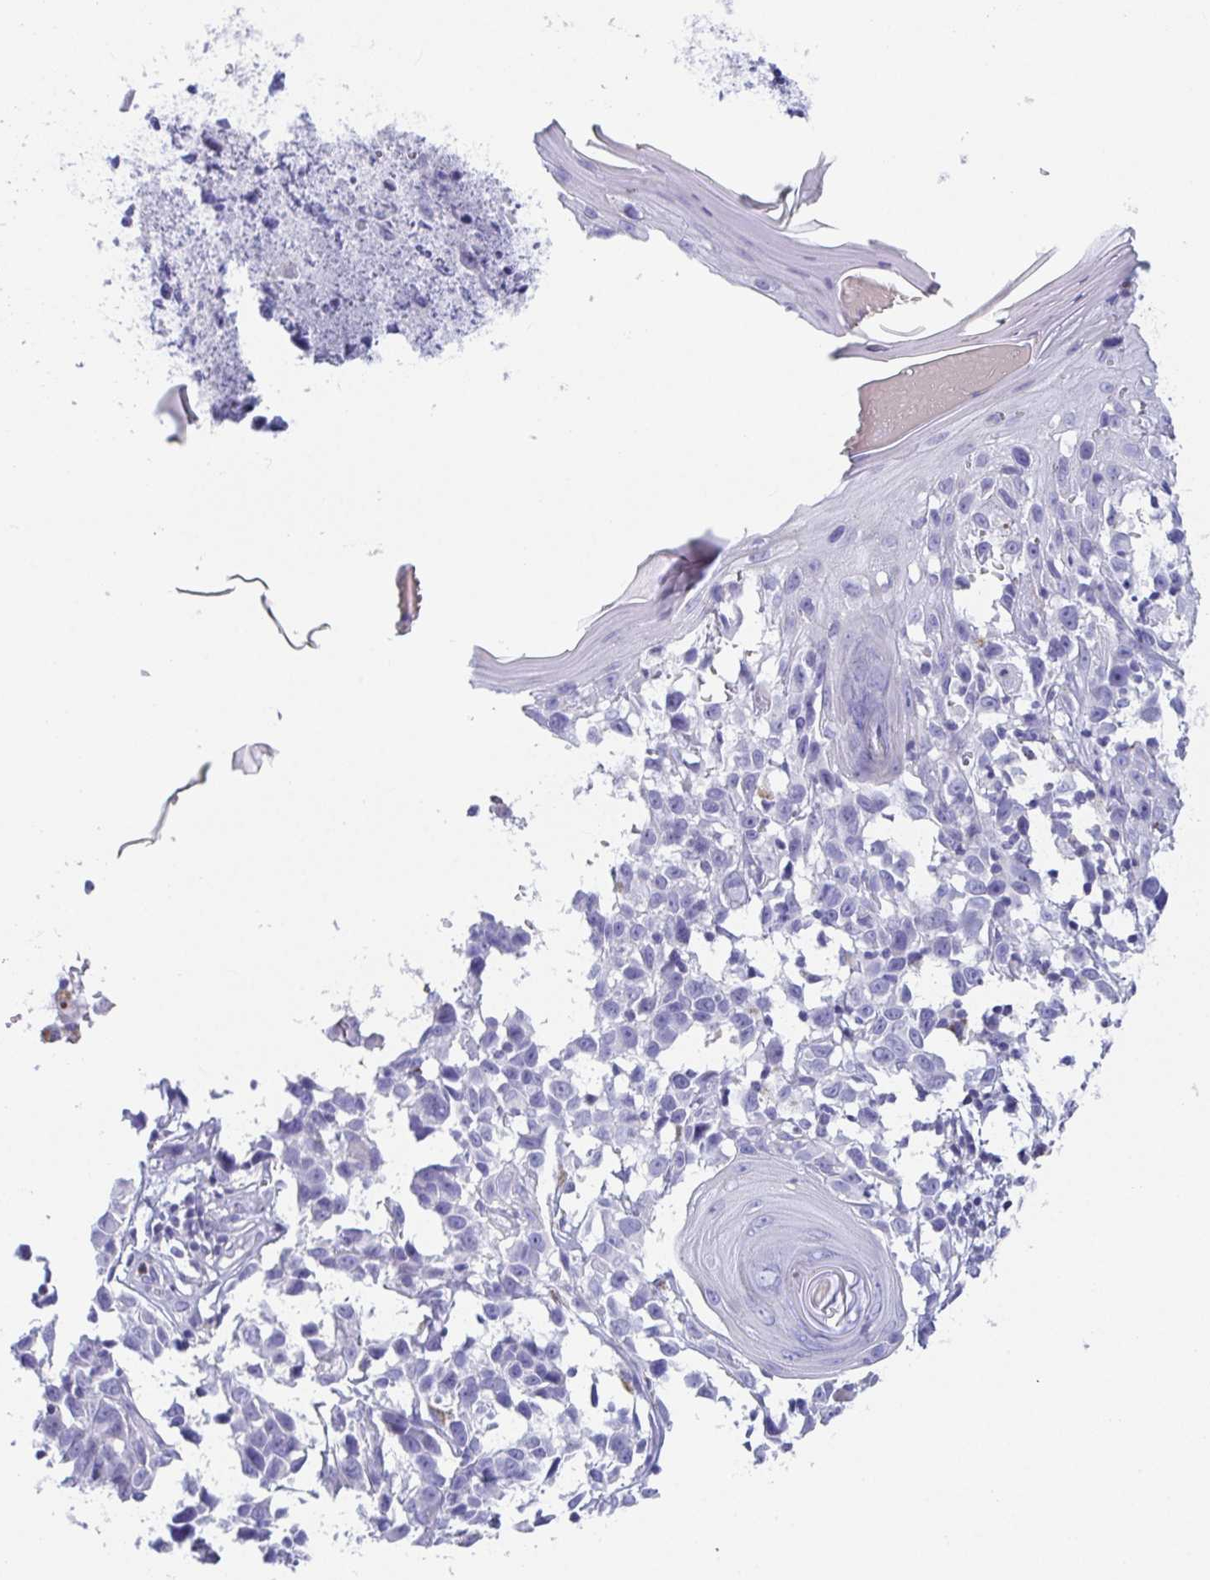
{"staining": {"intensity": "negative", "quantity": "none", "location": "none"}, "tissue": "melanoma", "cell_type": "Tumor cells", "image_type": "cancer", "snomed": [{"axis": "morphology", "description": "Malignant melanoma, NOS"}, {"axis": "topography", "description": "Skin"}], "caption": "Histopathology image shows no protein expression in tumor cells of malignant melanoma tissue.", "gene": "PLA2G1B", "patient": {"sex": "male", "age": 73}}